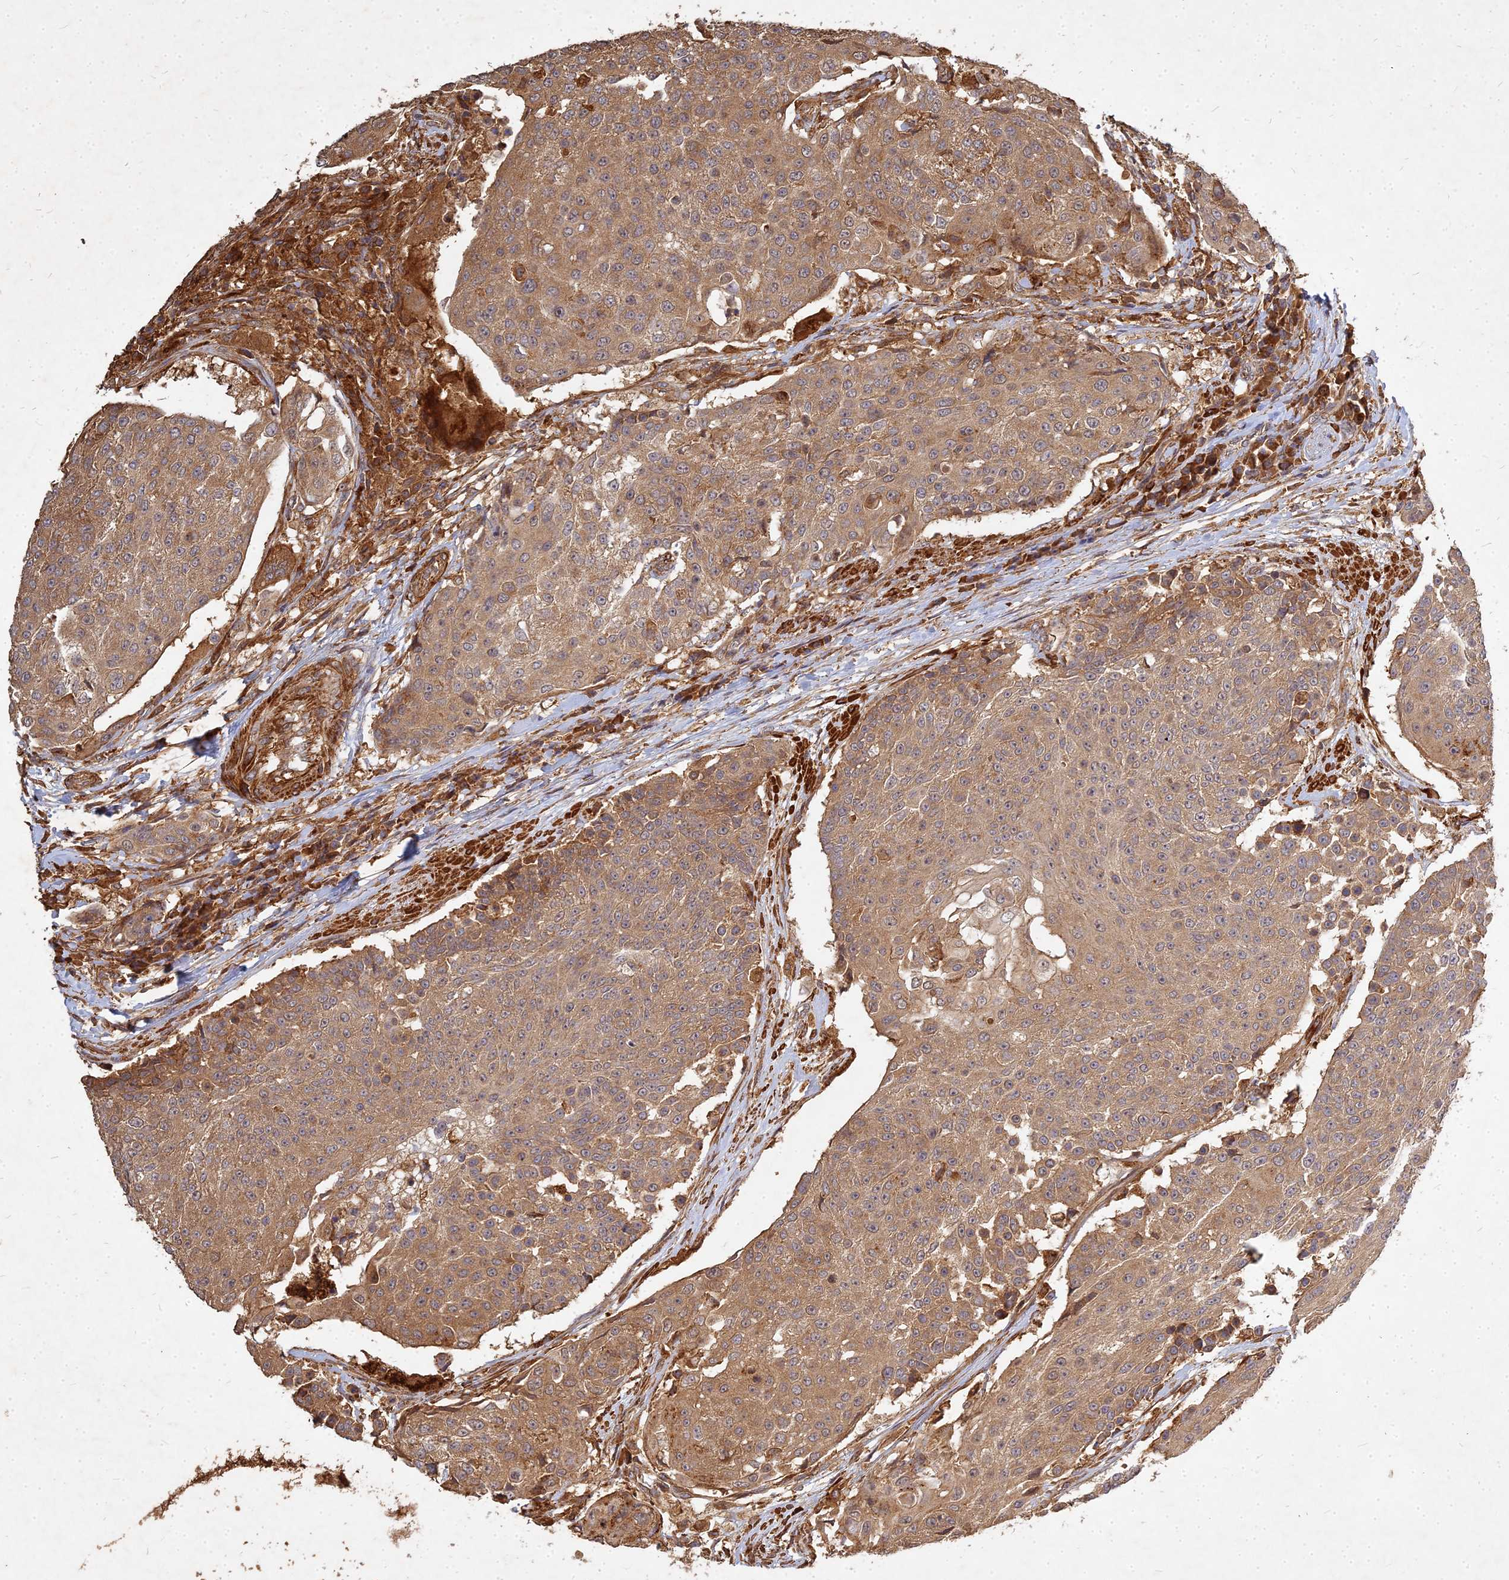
{"staining": {"intensity": "moderate", "quantity": ">75%", "location": "cytoplasmic/membranous"}, "tissue": "urothelial cancer", "cell_type": "Tumor cells", "image_type": "cancer", "snomed": [{"axis": "morphology", "description": "Urothelial carcinoma, High grade"}, {"axis": "topography", "description": "Urinary bladder"}], "caption": "Brown immunohistochemical staining in high-grade urothelial carcinoma demonstrates moderate cytoplasmic/membranous expression in about >75% of tumor cells.", "gene": "UBE2W", "patient": {"sex": "female", "age": 63}}